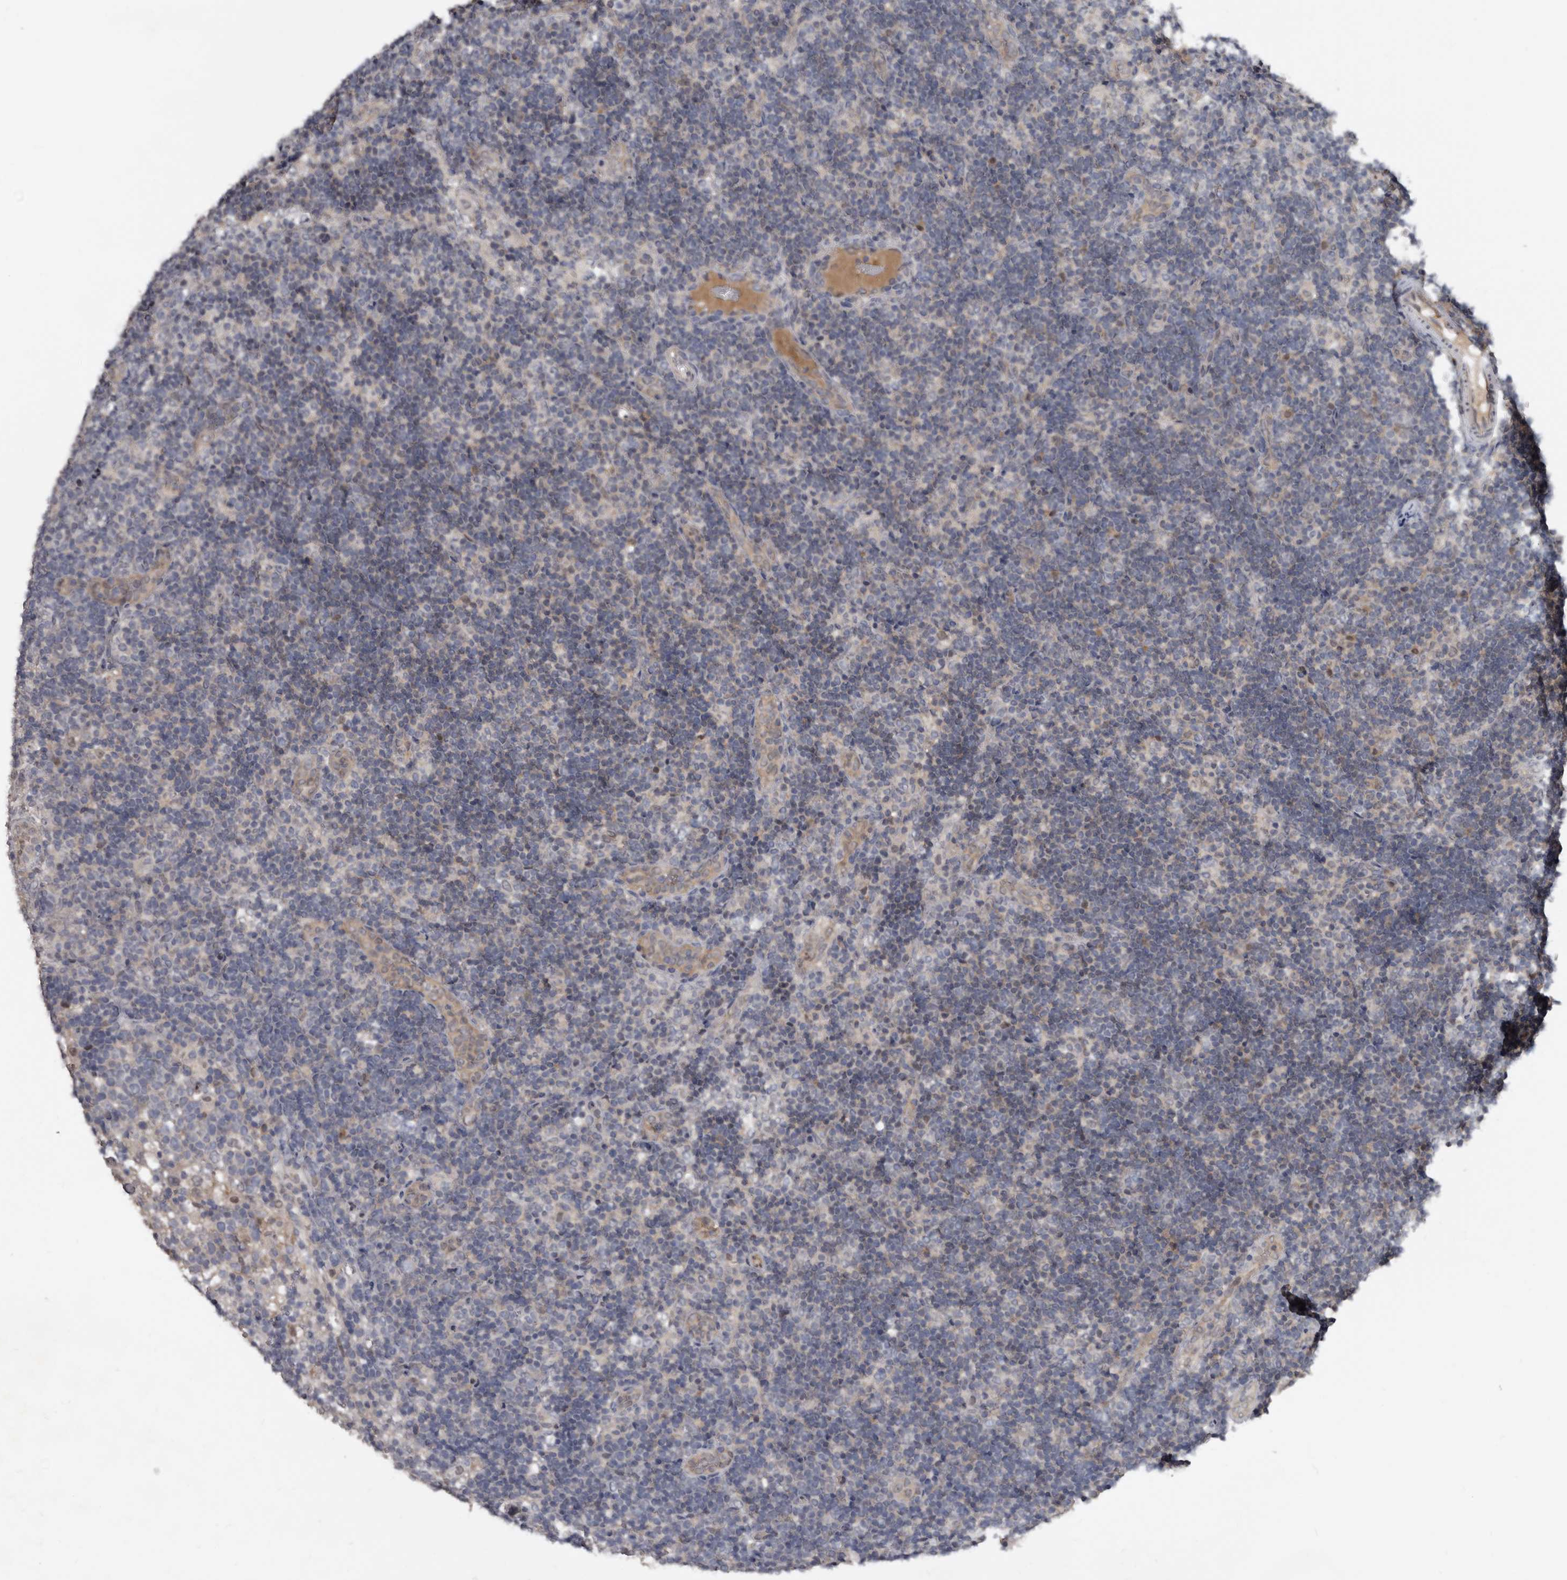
{"staining": {"intensity": "negative", "quantity": "none", "location": "none"}, "tissue": "lymph node", "cell_type": "Germinal center cells", "image_type": "normal", "snomed": [{"axis": "morphology", "description": "Normal tissue, NOS"}, {"axis": "topography", "description": "Lymph node"}], "caption": "DAB immunohistochemical staining of normal human lymph node reveals no significant positivity in germinal center cells. The staining was performed using DAB (3,3'-diaminobenzidine) to visualize the protein expression in brown, while the nuclei were stained in blue with hematoxylin (Magnification: 20x).", "gene": "RBKS", "patient": {"sex": "female", "age": 22}}